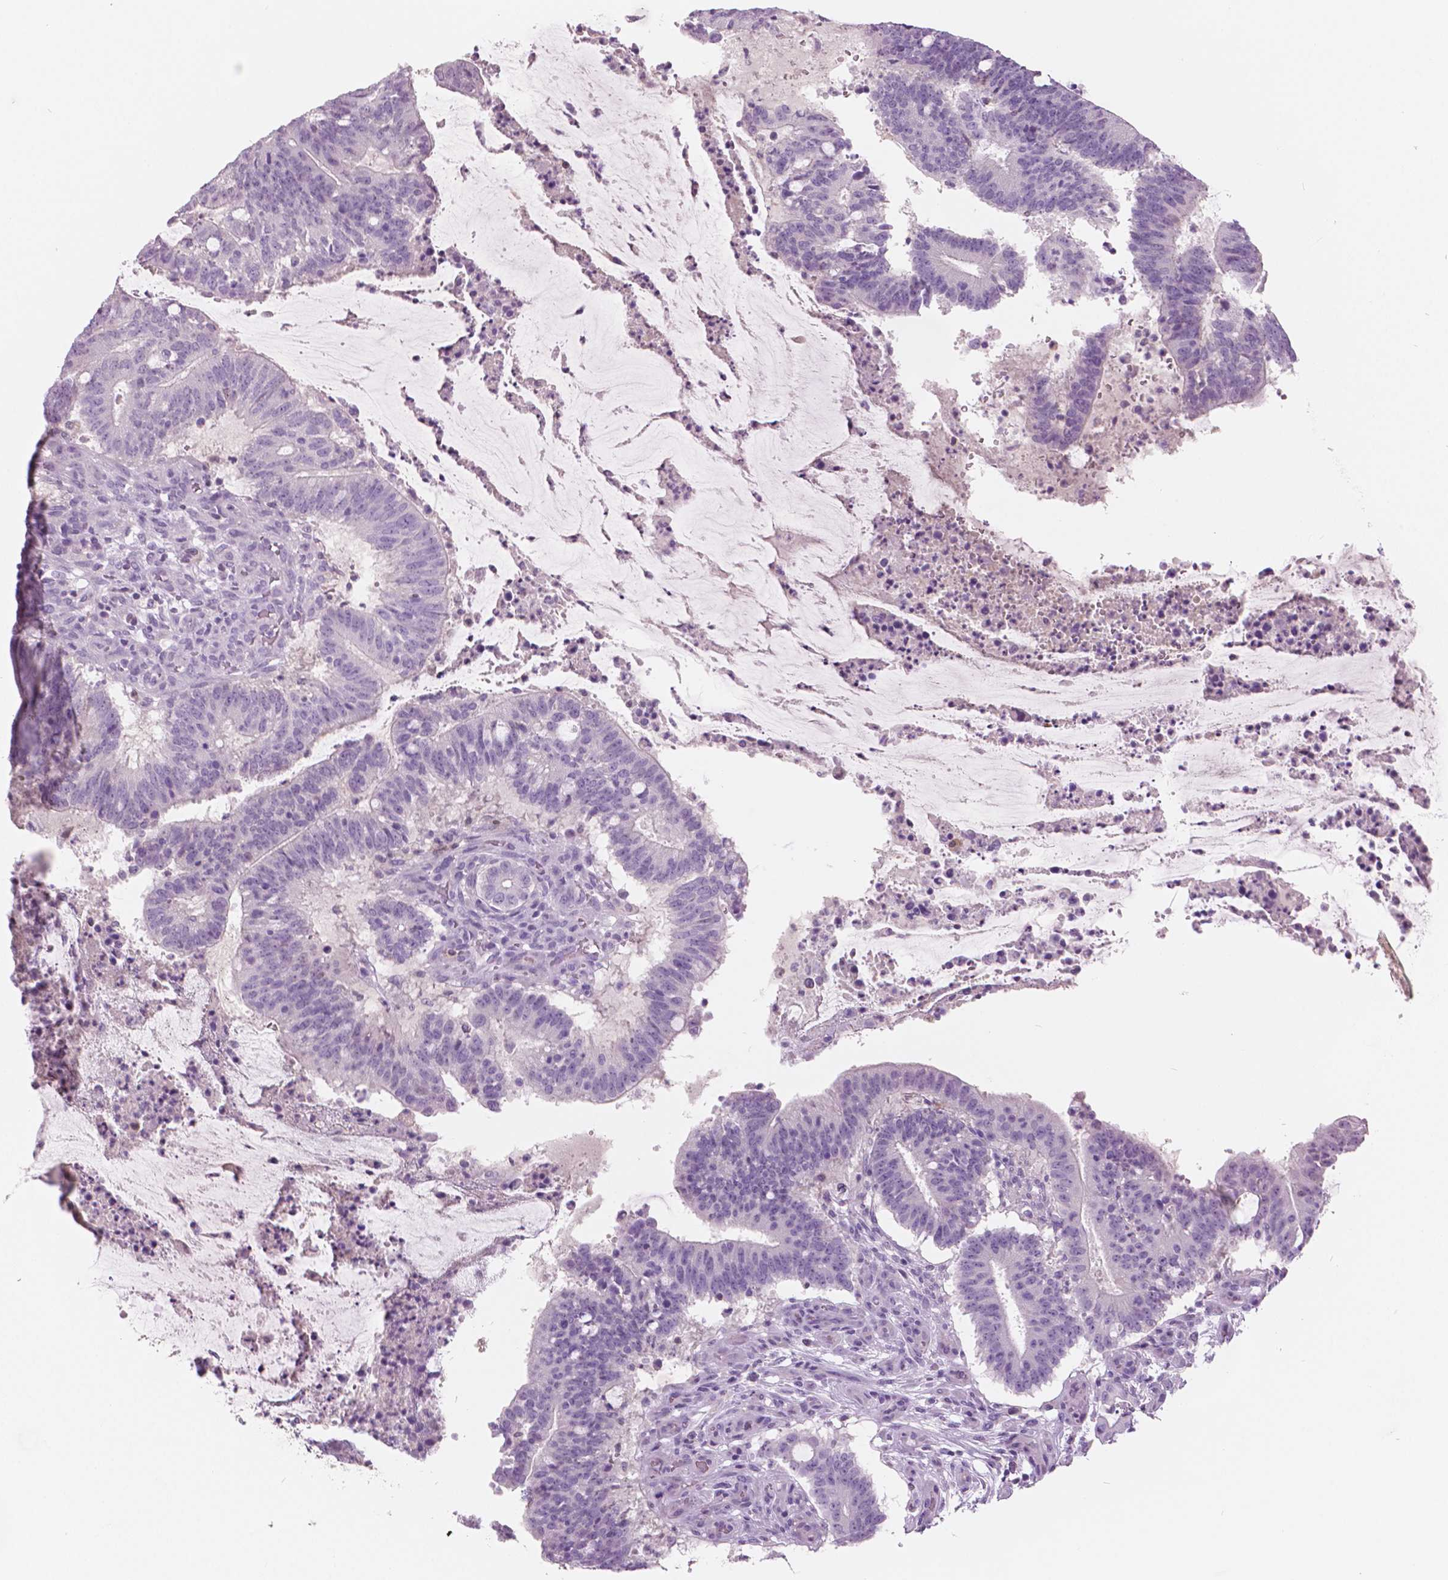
{"staining": {"intensity": "negative", "quantity": "none", "location": "none"}, "tissue": "colorectal cancer", "cell_type": "Tumor cells", "image_type": "cancer", "snomed": [{"axis": "morphology", "description": "Adenocarcinoma, NOS"}, {"axis": "topography", "description": "Colon"}], "caption": "Immunohistochemical staining of human colorectal cancer (adenocarcinoma) exhibits no significant expression in tumor cells.", "gene": "GALM", "patient": {"sex": "female", "age": 43}}